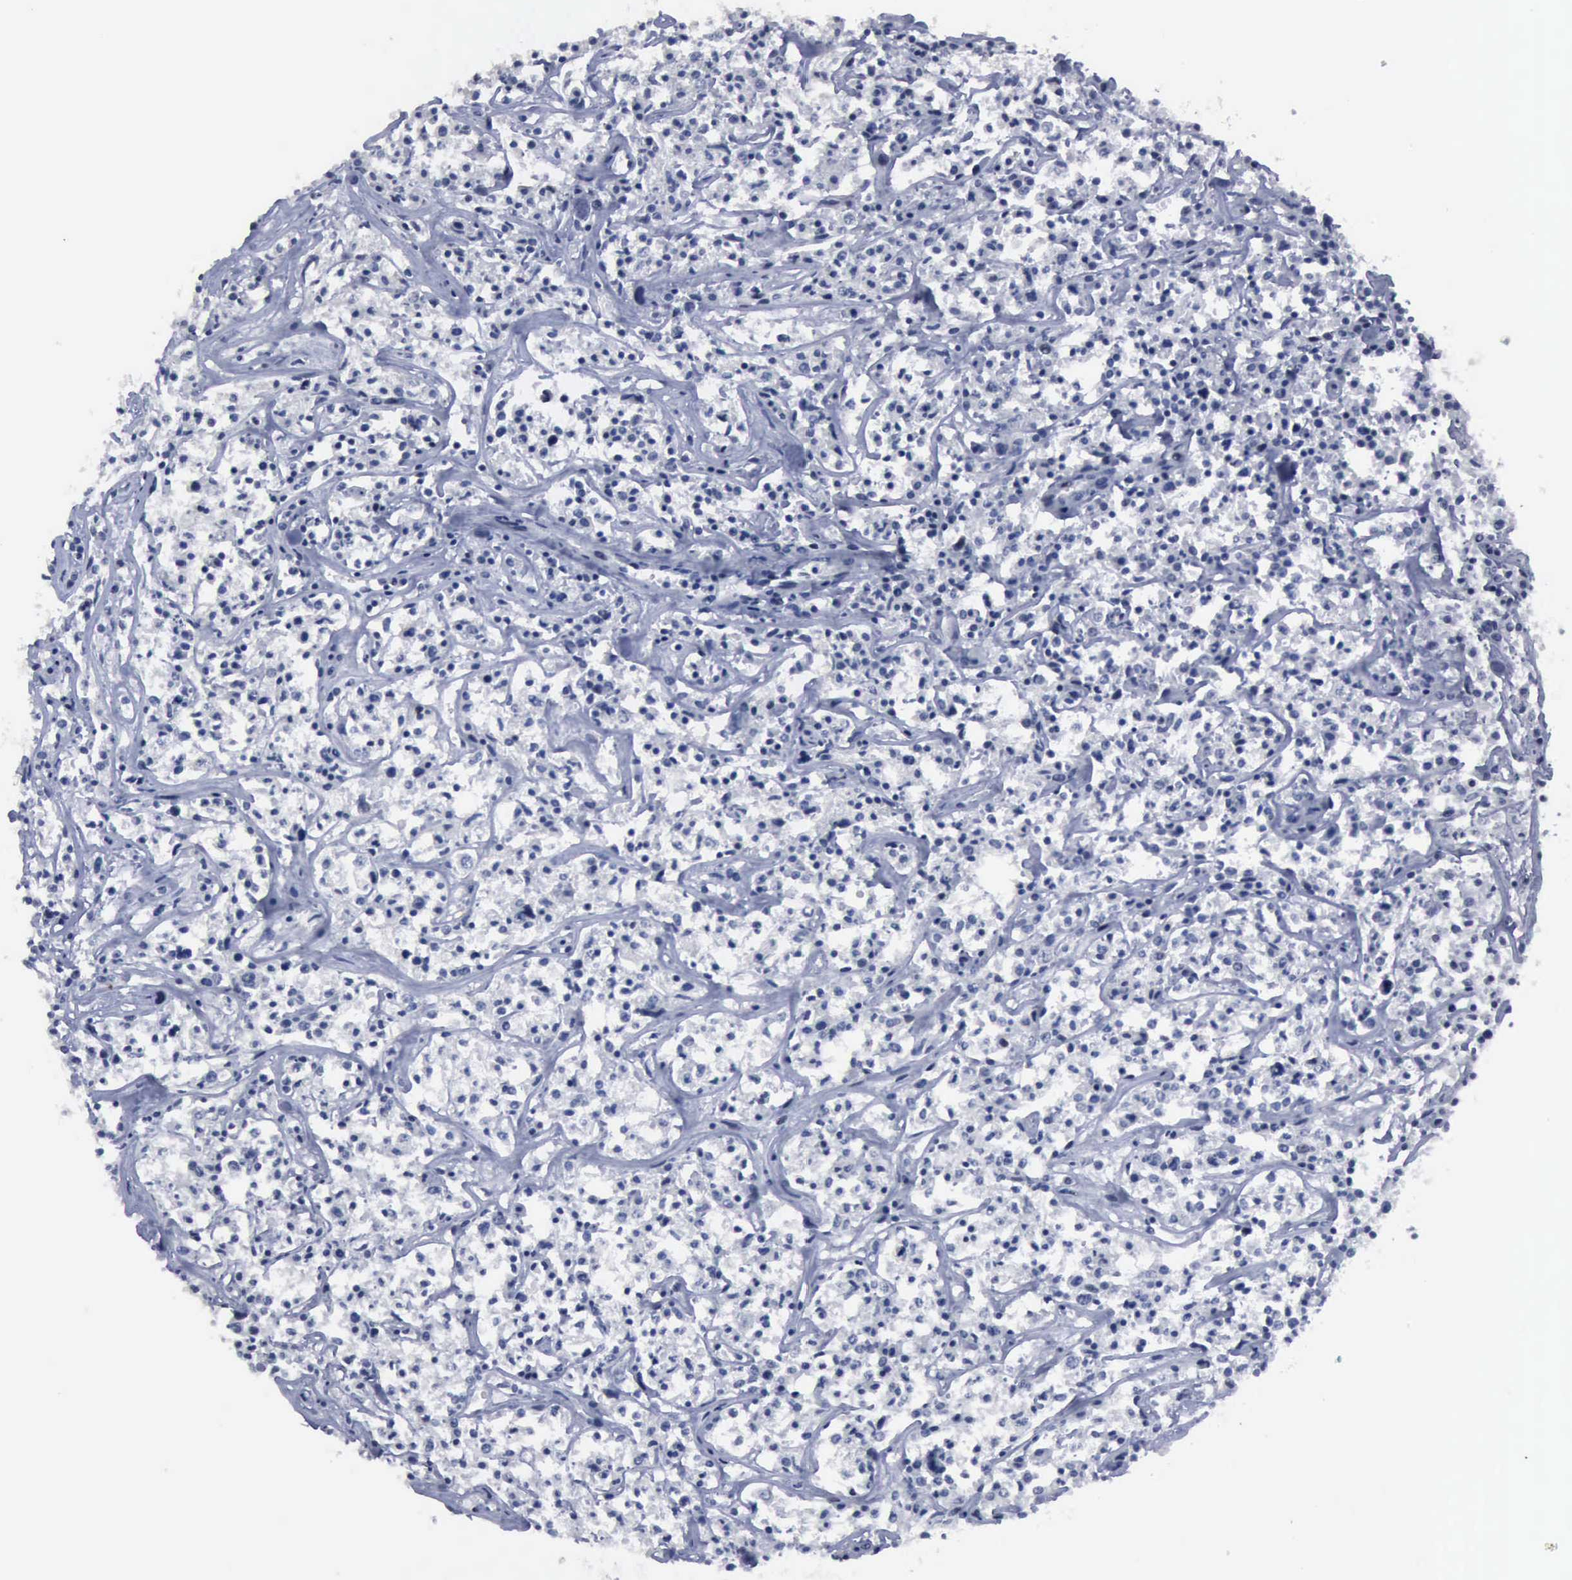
{"staining": {"intensity": "negative", "quantity": "none", "location": "none"}, "tissue": "lymphoma", "cell_type": "Tumor cells", "image_type": "cancer", "snomed": [{"axis": "morphology", "description": "Malignant lymphoma, non-Hodgkin's type, Low grade"}, {"axis": "topography", "description": "Small intestine"}], "caption": "Malignant lymphoma, non-Hodgkin's type (low-grade) was stained to show a protein in brown. There is no significant expression in tumor cells.", "gene": "BRD1", "patient": {"sex": "female", "age": 59}}